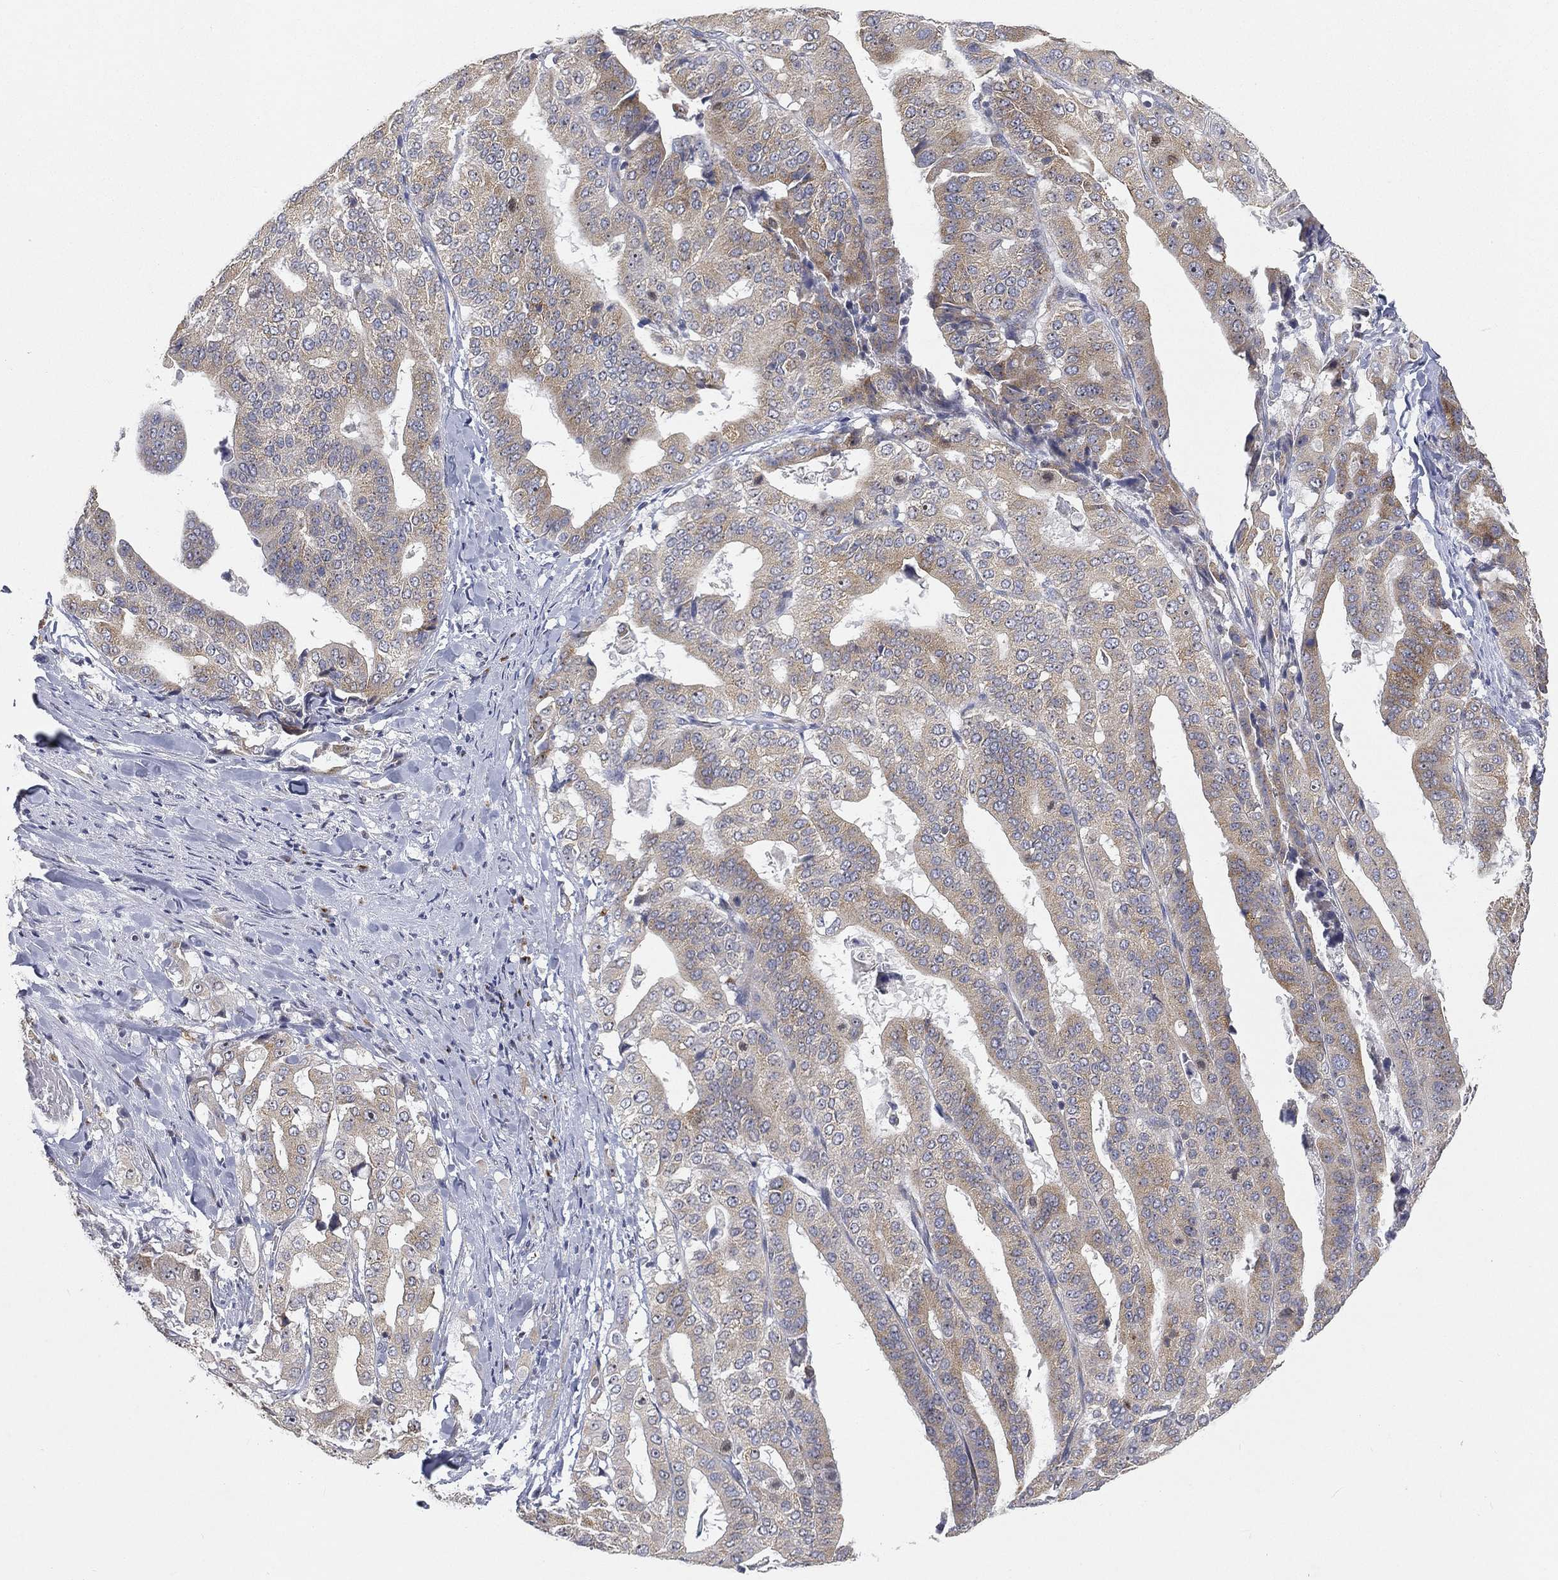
{"staining": {"intensity": "moderate", "quantity": "25%-75%", "location": "cytoplasmic/membranous"}, "tissue": "stomach cancer", "cell_type": "Tumor cells", "image_type": "cancer", "snomed": [{"axis": "morphology", "description": "Adenocarcinoma, NOS"}, {"axis": "topography", "description": "Stomach"}], "caption": "A brown stain shows moderate cytoplasmic/membranous staining of a protein in human stomach cancer (adenocarcinoma) tumor cells. Using DAB (brown) and hematoxylin (blue) stains, captured at high magnification using brightfield microscopy.", "gene": "TICAM1", "patient": {"sex": "male", "age": 48}}